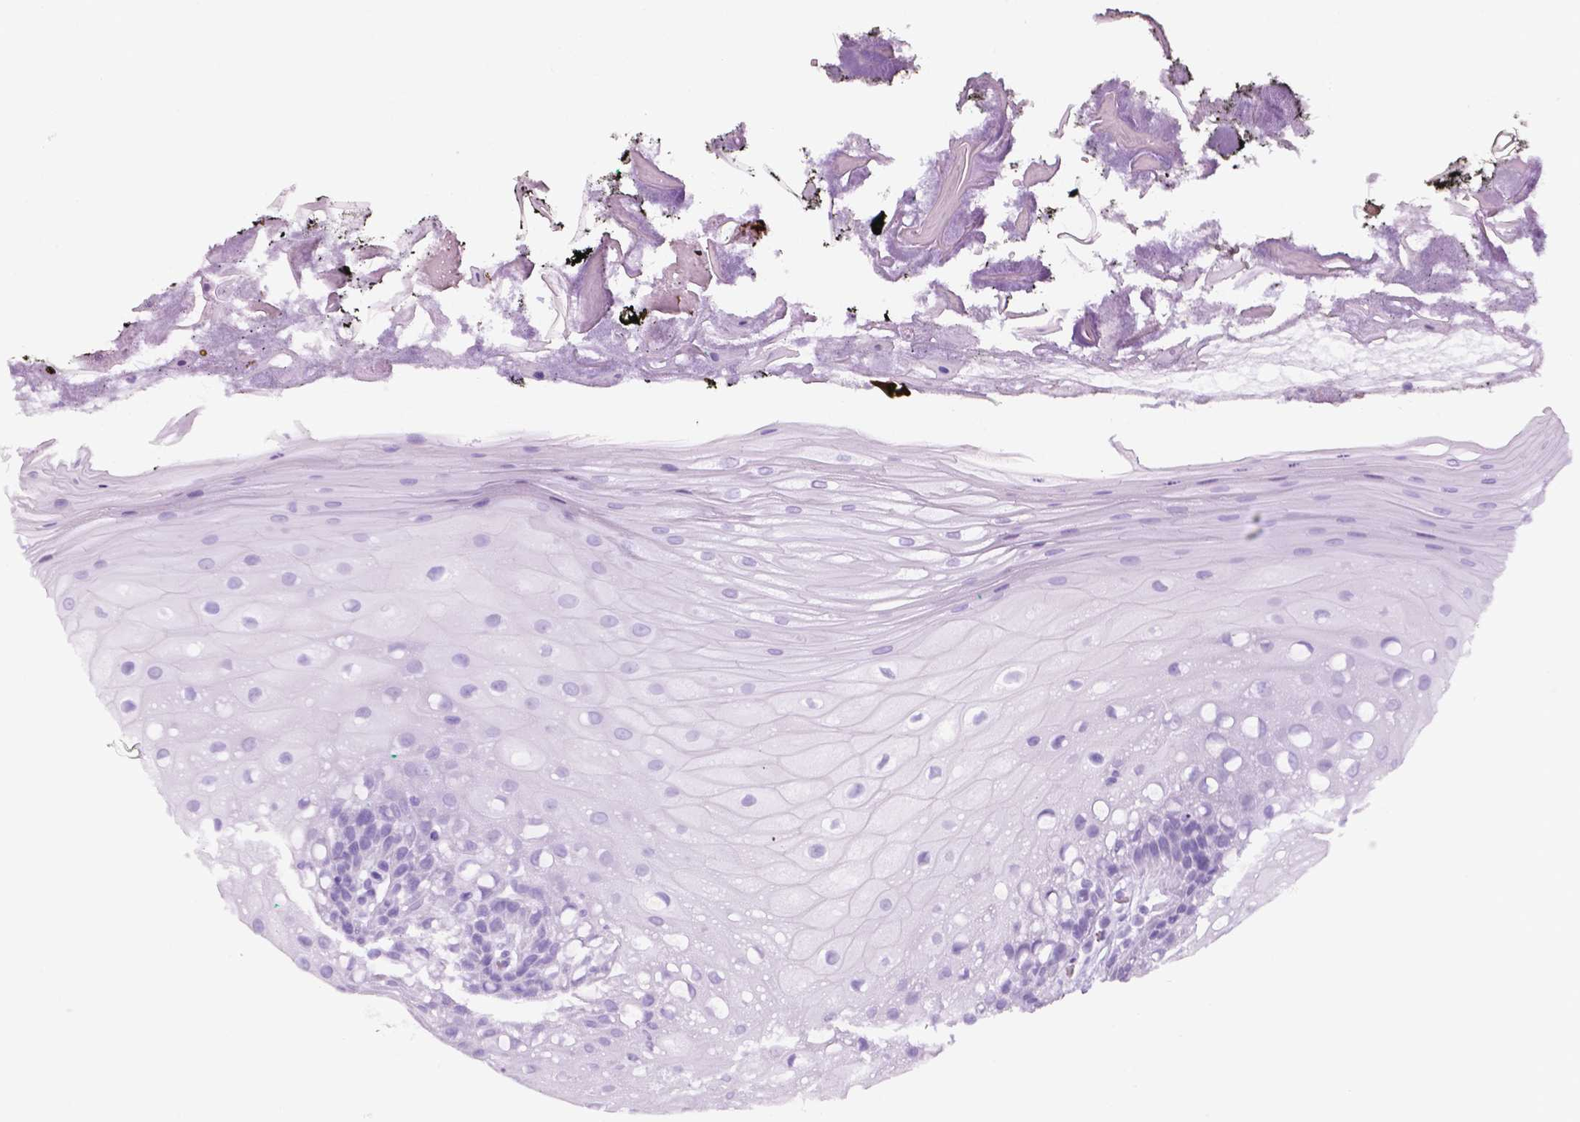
{"staining": {"intensity": "negative", "quantity": "none", "location": "none"}, "tissue": "oral mucosa", "cell_type": "Squamous epithelial cells", "image_type": "normal", "snomed": [{"axis": "morphology", "description": "Normal tissue, NOS"}, {"axis": "morphology", "description": "Squamous cell carcinoma, NOS"}, {"axis": "topography", "description": "Oral tissue"}, {"axis": "topography", "description": "Head-Neck"}], "caption": "Photomicrograph shows no significant protein positivity in squamous epithelial cells of benign oral mucosa. Nuclei are stained in blue.", "gene": "NECAB1", "patient": {"sex": "male", "age": 69}}